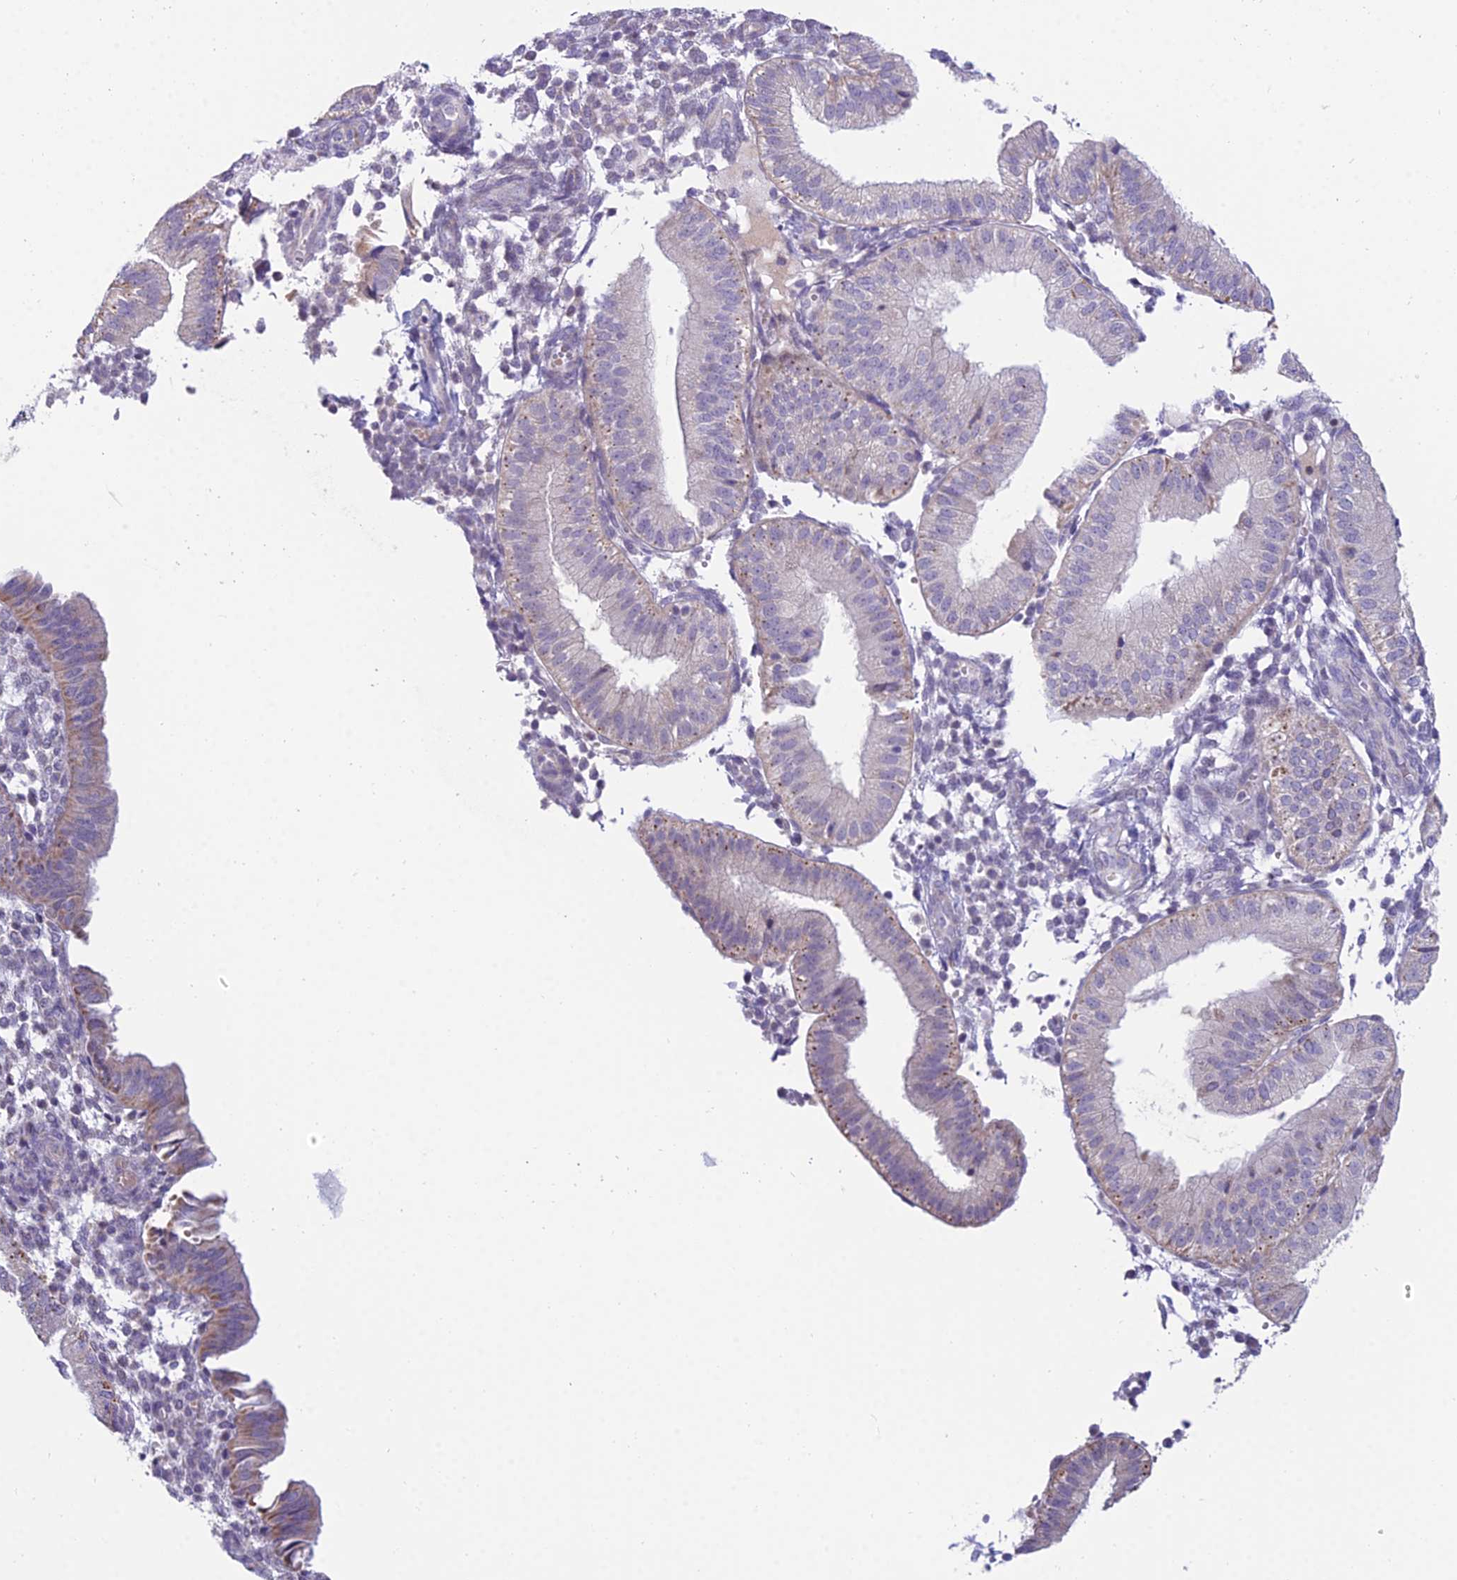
{"staining": {"intensity": "negative", "quantity": "none", "location": "none"}, "tissue": "endometrium", "cell_type": "Cells in endometrial stroma", "image_type": "normal", "snomed": [{"axis": "morphology", "description": "Normal tissue, NOS"}, {"axis": "topography", "description": "Endometrium"}], "caption": "This is an immunohistochemistry (IHC) histopathology image of benign human endometrium. There is no positivity in cells in endometrial stroma.", "gene": "CFAP206", "patient": {"sex": "female", "age": 39}}